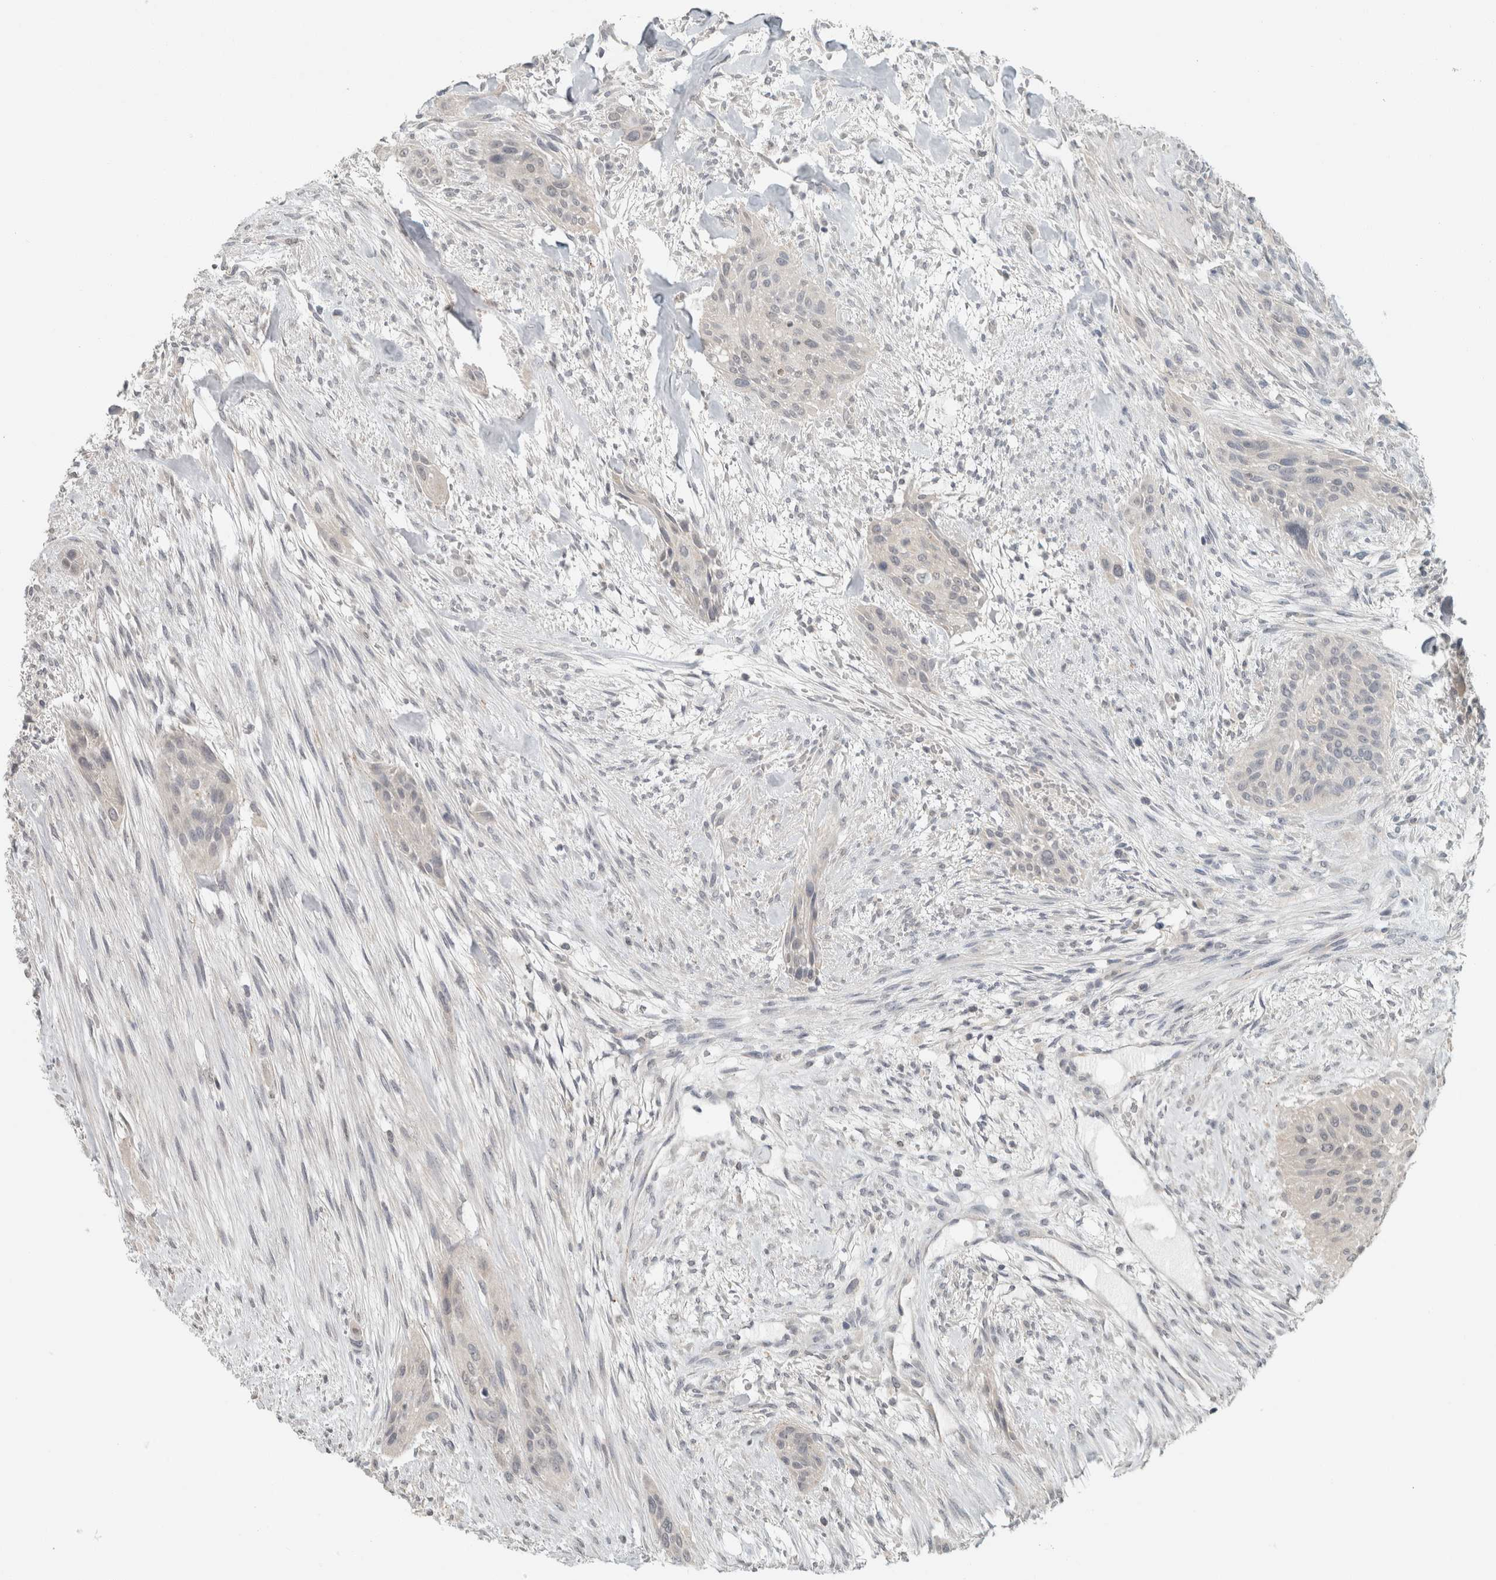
{"staining": {"intensity": "negative", "quantity": "none", "location": "none"}, "tissue": "urothelial cancer", "cell_type": "Tumor cells", "image_type": "cancer", "snomed": [{"axis": "morphology", "description": "Urothelial carcinoma, High grade"}, {"axis": "topography", "description": "Urinary bladder"}], "caption": "An immunohistochemistry photomicrograph of high-grade urothelial carcinoma is shown. There is no staining in tumor cells of high-grade urothelial carcinoma.", "gene": "TRIT1", "patient": {"sex": "male", "age": 35}}